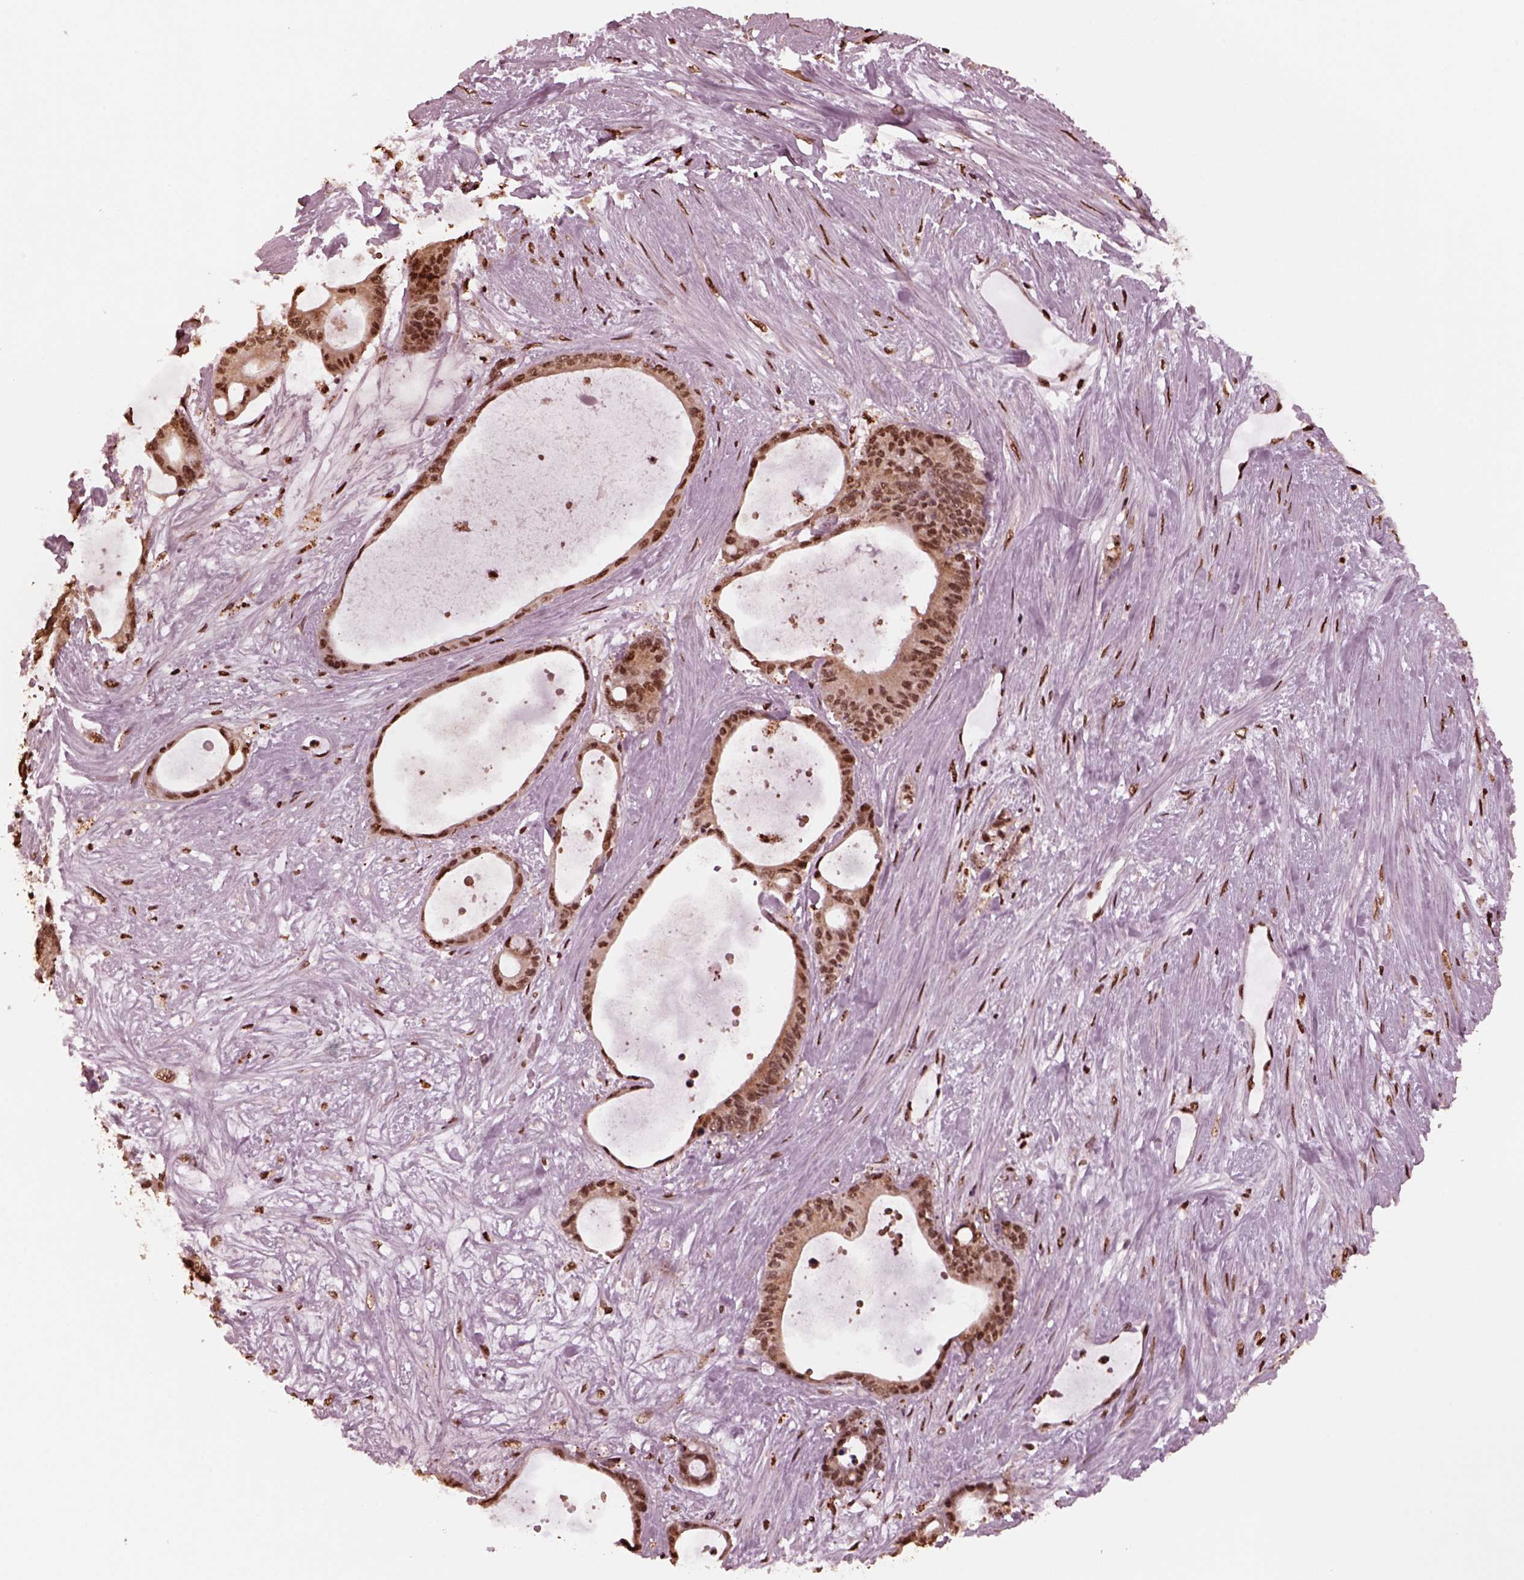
{"staining": {"intensity": "moderate", "quantity": ">75%", "location": "nuclear"}, "tissue": "liver cancer", "cell_type": "Tumor cells", "image_type": "cancer", "snomed": [{"axis": "morphology", "description": "Normal tissue, NOS"}, {"axis": "morphology", "description": "Cholangiocarcinoma"}, {"axis": "topography", "description": "Liver"}, {"axis": "topography", "description": "Peripheral nerve tissue"}], "caption": "A high-resolution histopathology image shows IHC staining of liver cholangiocarcinoma, which demonstrates moderate nuclear expression in about >75% of tumor cells.", "gene": "NSD1", "patient": {"sex": "female", "age": 73}}